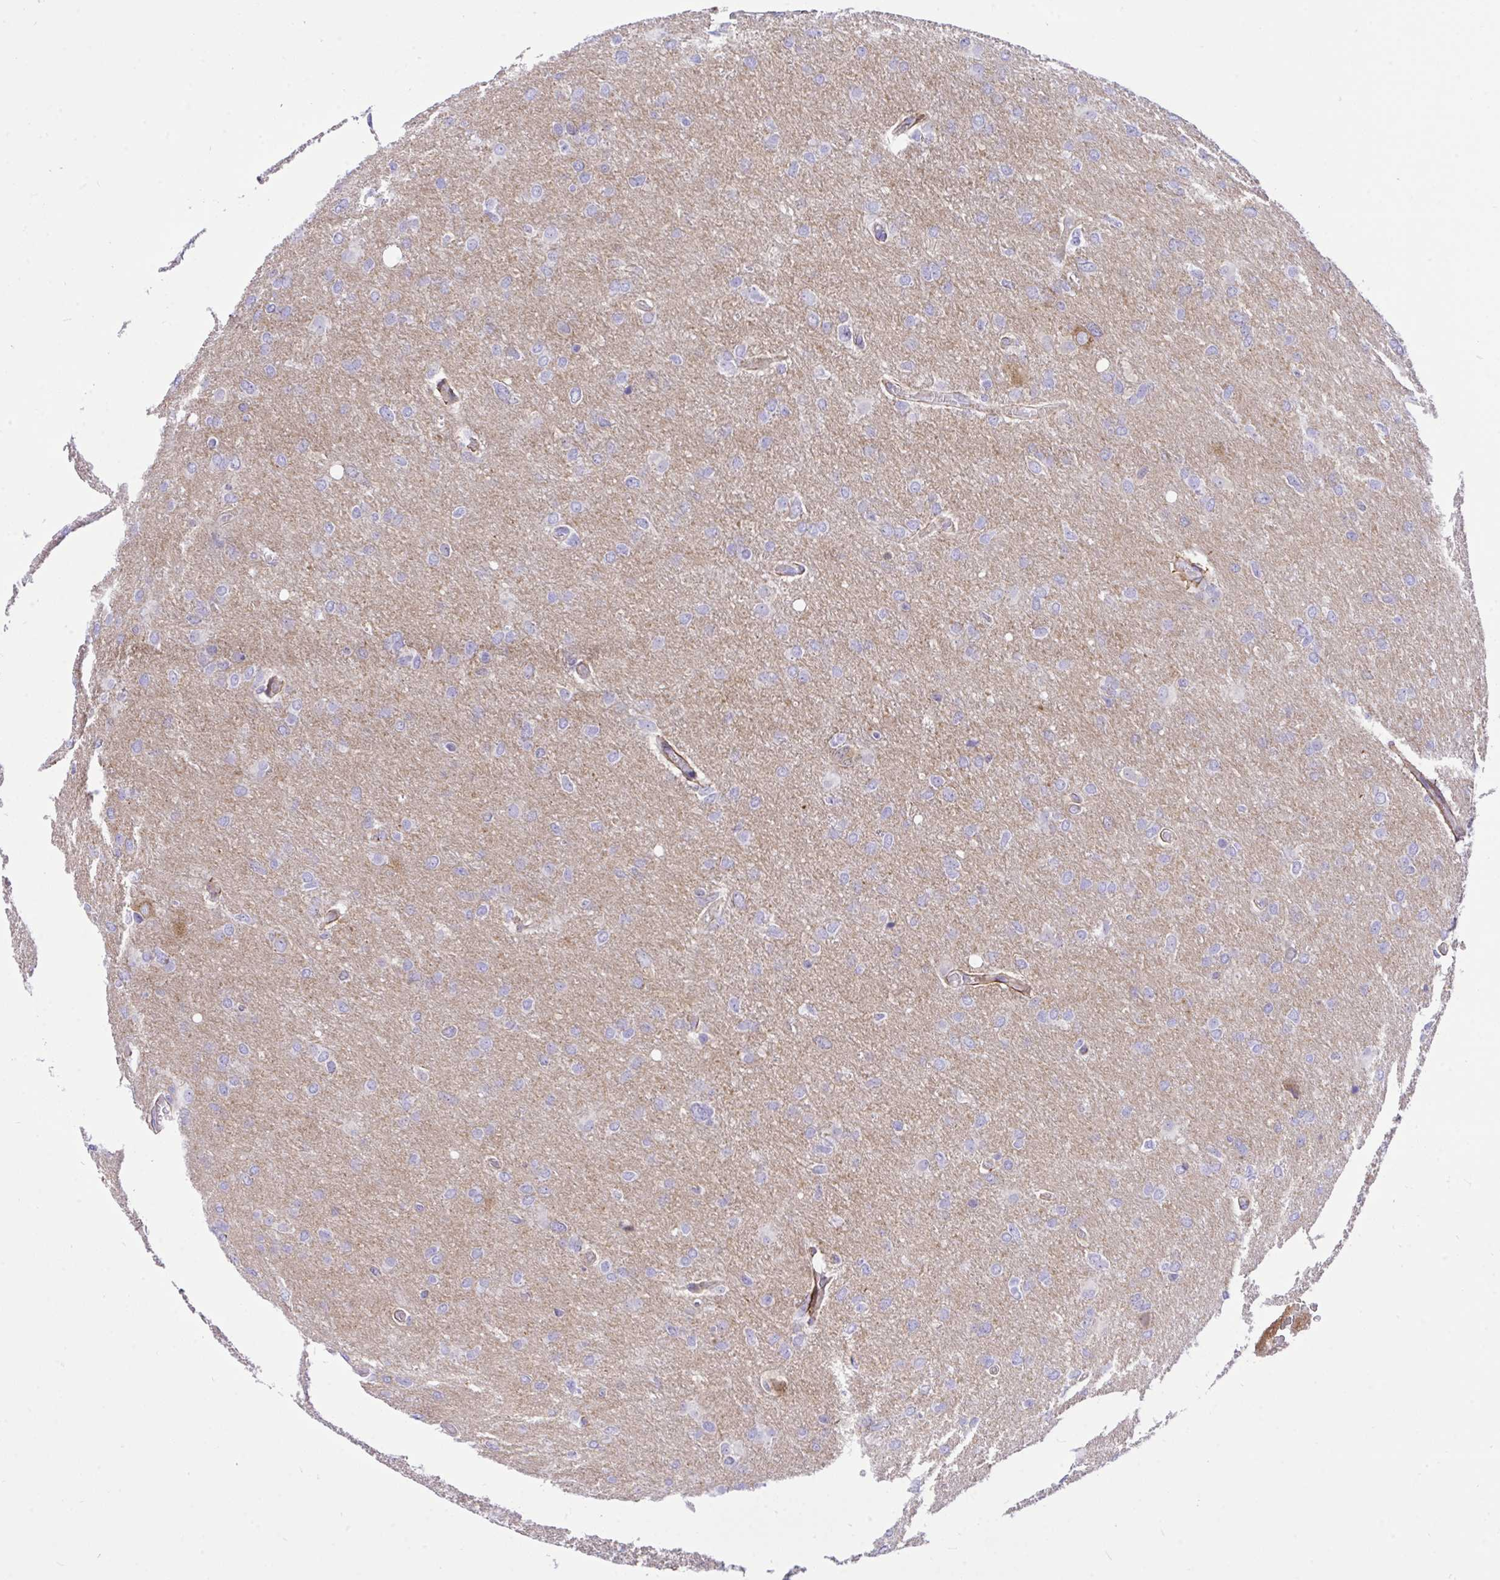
{"staining": {"intensity": "negative", "quantity": "none", "location": "none"}, "tissue": "glioma", "cell_type": "Tumor cells", "image_type": "cancer", "snomed": [{"axis": "morphology", "description": "Glioma, malignant, High grade"}, {"axis": "topography", "description": "Brain"}], "caption": "Glioma stained for a protein using immunohistochemistry shows no expression tumor cells.", "gene": "TLN2", "patient": {"sex": "male", "age": 53}}